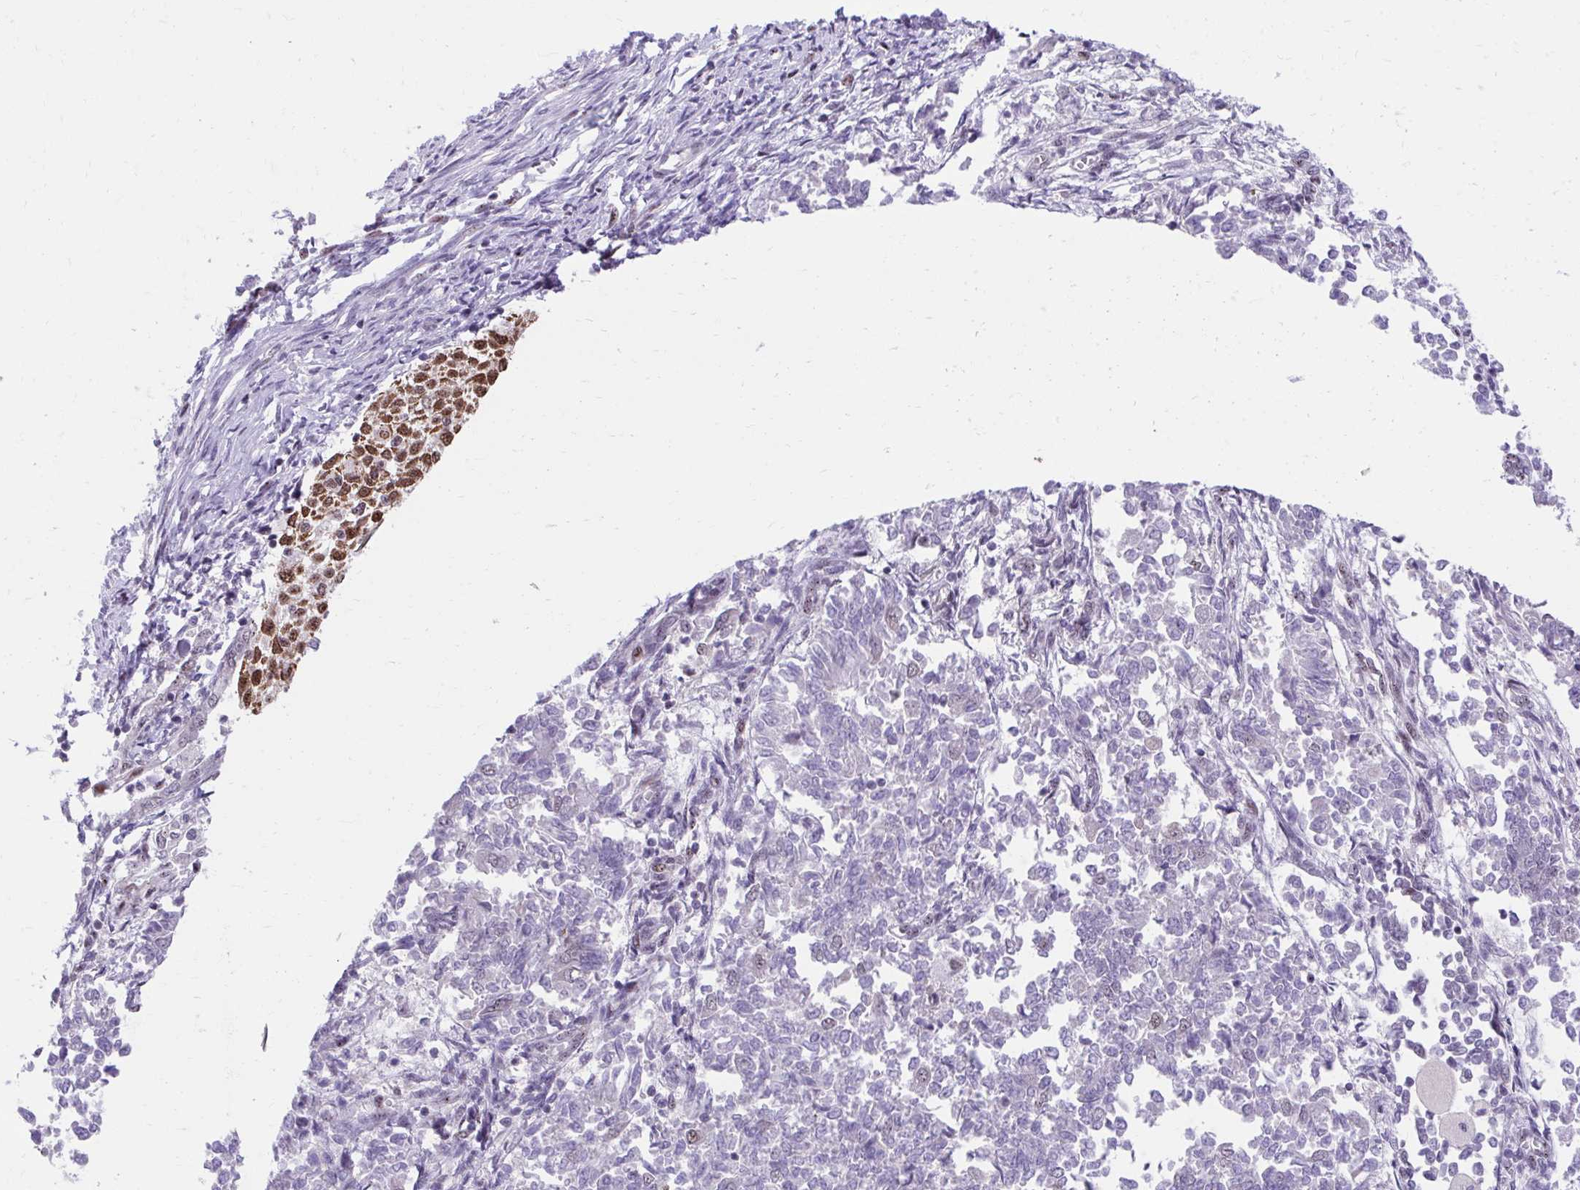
{"staining": {"intensity": "negative", "quantity": "none", "location": "none"}, "tissue": "endometrial cancer", "cell_type": "Tumor cells", "image_type": "cancer", "snomed": [{"axis": "morphology", "description": "Adenocarcinoma, NOS"}, {"axis": "topography", "description": "Endometrium"}], "caption": "Tumor cells are negative for brown protein staining in adenocarcinoma (endometrial).", "gene": "HOXA4", "patient": {"sex": "female", "age": 65}}